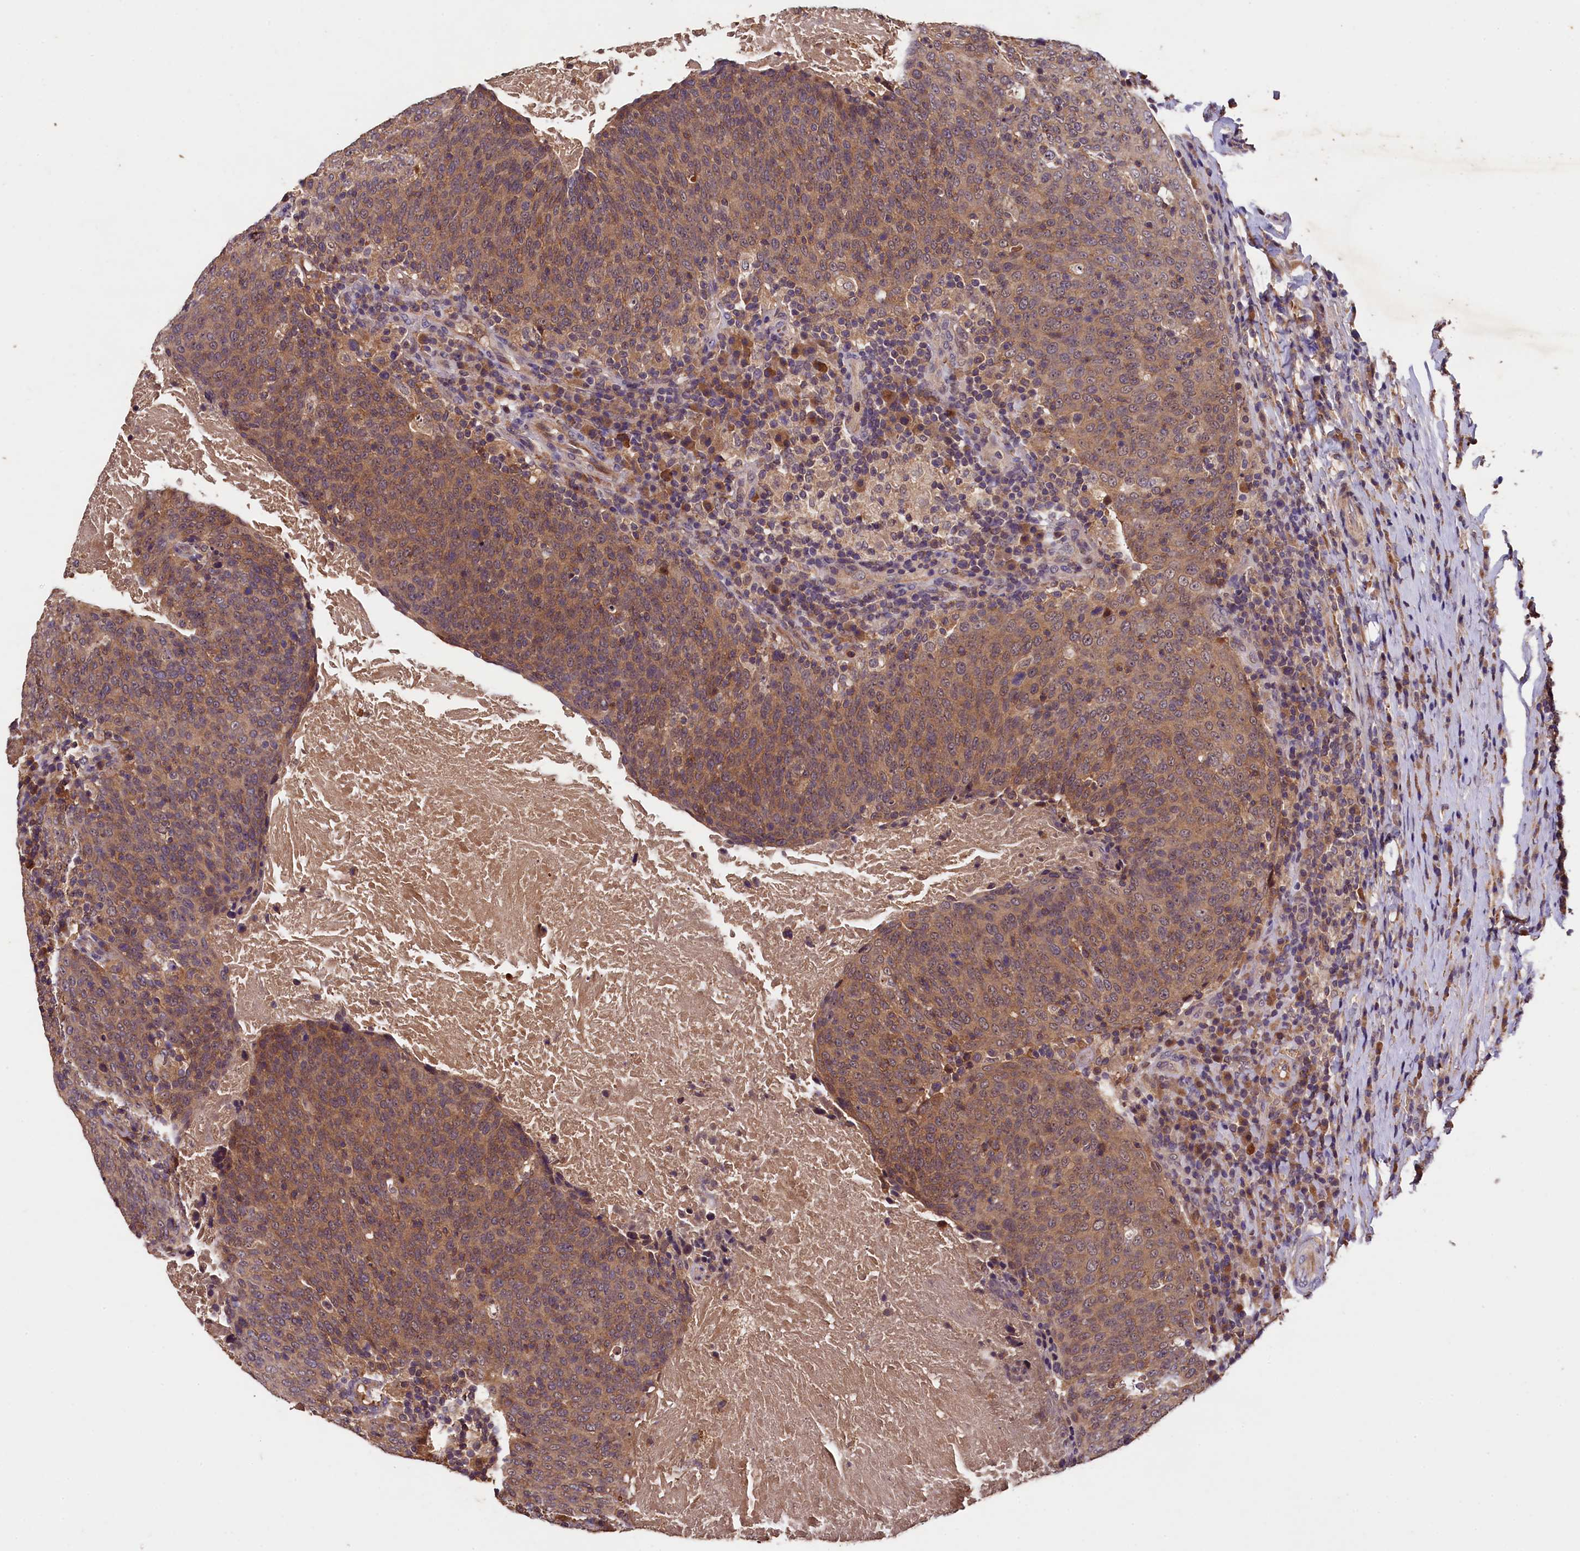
{"staining": {"intensity": "moderate", "quantity": ">75%", "location": "cytoplasmic/membranous"}, "tissue": "head and neck cancer", "cell_type": "Tumor cells", "image_type": "cancer", "snomed": [{"axis": "morphology", "description": "Squamous cell carcinoma, NOS"}, {"axis": "morphology", "description": "Squamous cell carcinoma, metastatic, NOS"}, {"axis": "topography", "description": "Lymph node"}, {"axis": "topography", "description": "Head-Neck"}], "caption": "A brown stain shows moderate cytoplasmic/membranous staining of a protein in head and neck metastatic squamous cell carcinoma tumor cells. (IHC, brightfield microscopy, high magnification).", "gene": "PLXNB1", "patient": {"sex": "male", "age": 62}}